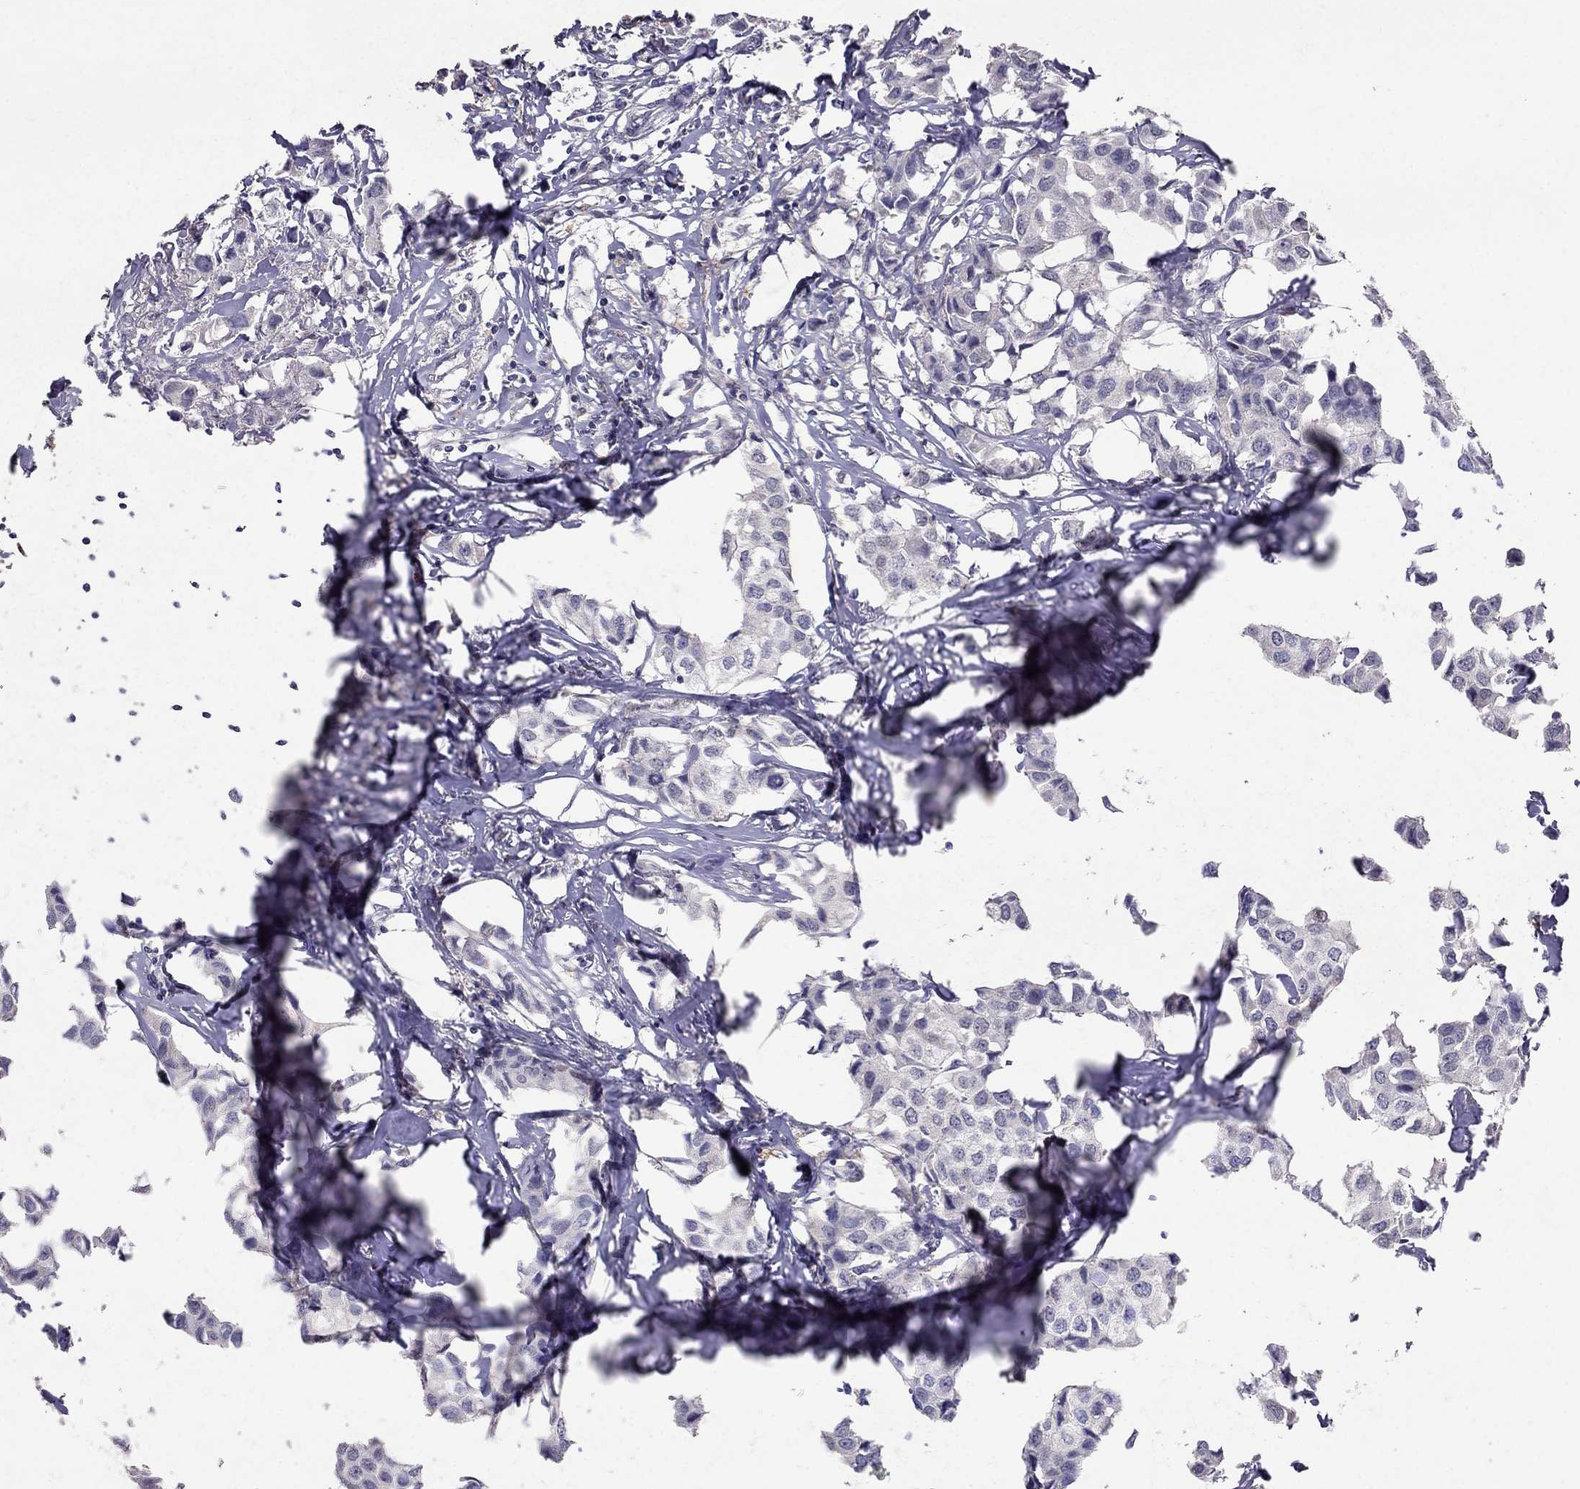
{"staining": {"intensity": "negative", "quantity": "none", "location": "none"}, "tissue": "breast cancer", "cell_type": "Tumor cells", "image_type": "cancer", "snomed": [{"axis": "morphology", "description": "Duct carcinoma"}, {"axis": "topography", "description": "Breast"}], "caption": "This photomicrograph is of breast intraductal carcinoma stained with IHC to label a protein in brown with the nuclei are counter-stained blue. There is no positivity in tumor cells. Brightfield microscopy of immunohistochemistry (IHC) stained with DAB (brown) and hematoxylin (blue), captured at high magnification.", "gene": "FST", "patient": {"sex": "female", "age": 80}}